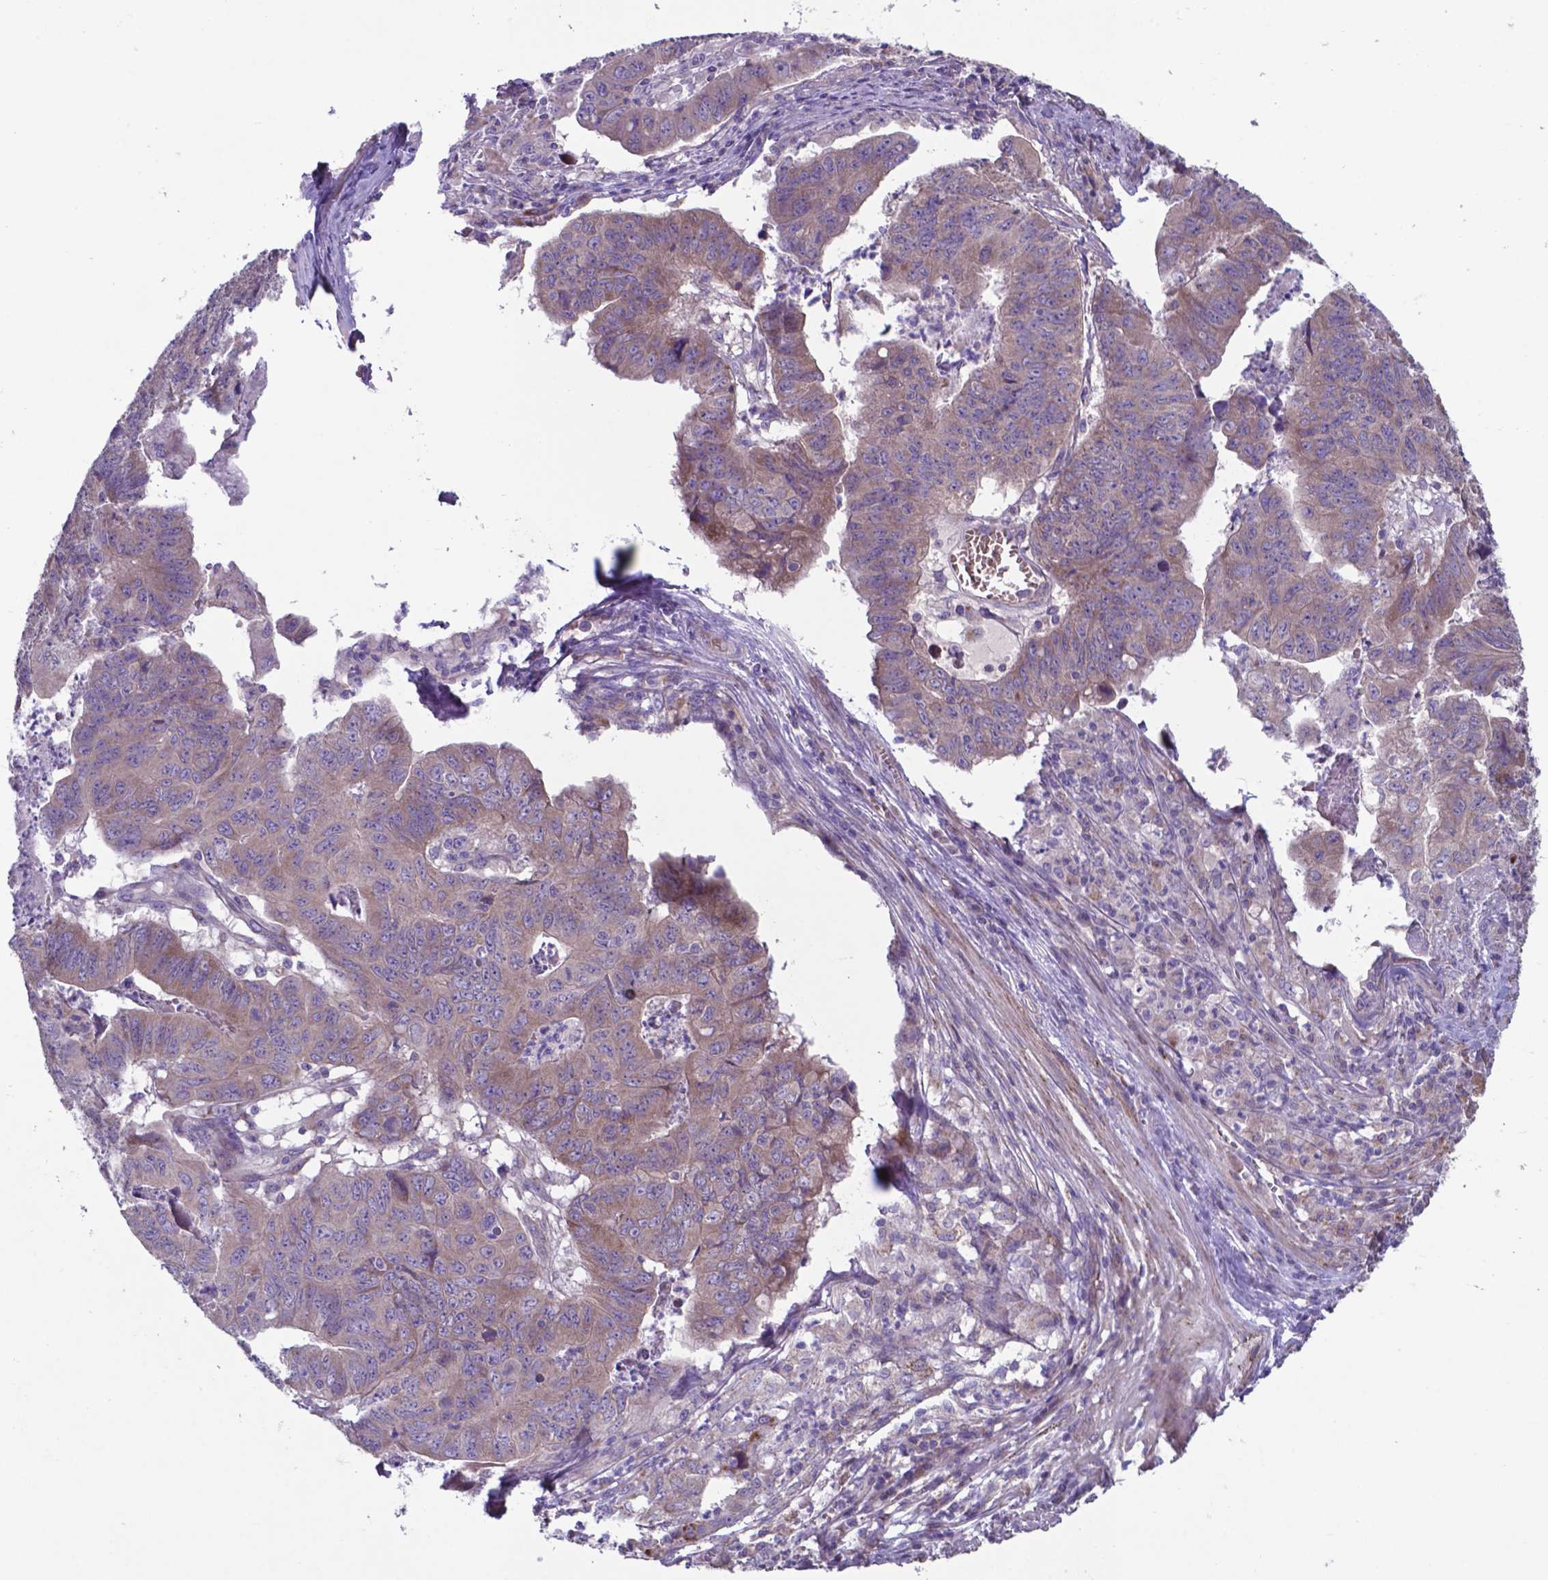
{"staining": {"intensity": "weak", "quantity": ">75%", "location": "cytoplasmic/membranous"}, "tissue": "stomach cancer", "cell_type": "Tumor cells", "image_type": "cancer", "snomed": [{"axis": "morphology", "description": "Adenocarcinoma, NOS"}, {"axis": "topography", "description": "Stomach, lower"}], "caption": "Stomach cancer (adenocarcinoma) was stained to show a protein in brown. There is low levels of weak cytoplasmic/membranous expression in approximately >75% of tumor cells. The staining was performed using DAB, with brown indicating positive protein expression. Nuclei are stained blue with hematoxylin.", "gene": "TYRO3", "patient": {"sex": "male", "age": 77}}